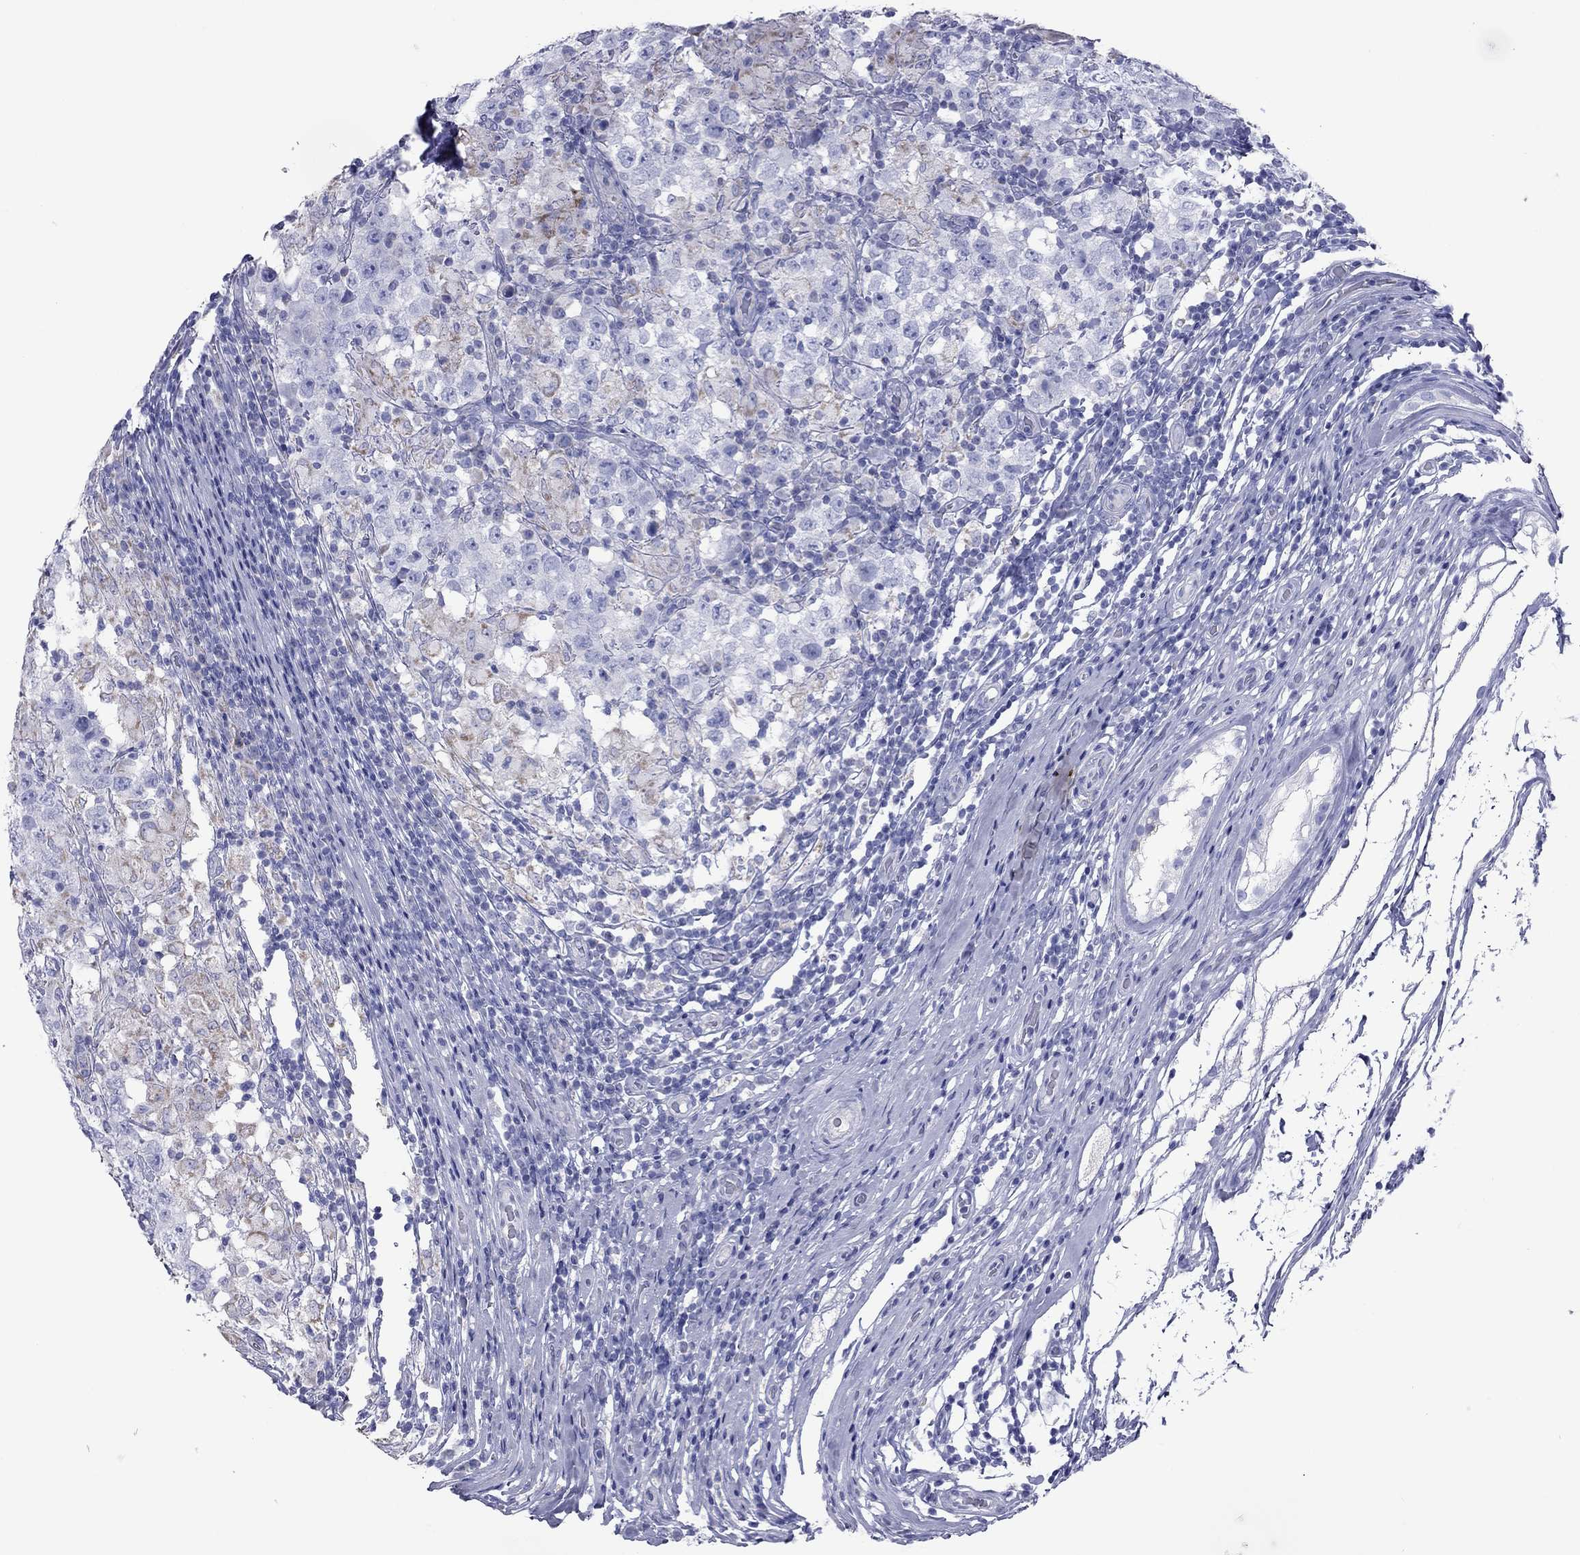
{"staining": {"intensity": "negative", "quantity": "none", "location": "none"}, "tissue": "testis cancer", "cell_type": "Tumor cells", "image_type": "cancer", "snomed": [{"axis": "morphology", "description": "Seminoma, NOS"}, {"axis": "morphology", "description": "Carcinoma, Embryonal, NOS"}, {"axis": "topography", "description": "Testis"}], "caption": "The IHC micrograph has no significant staining in tumor cells of testis embryonal carcinoma tissue. (DAB immunohistochemistry (IHC) visualized using brightfield microscopy, high magnification).", "gene": "VSIG10", "patient": {"sex": "male", "age": 41}}